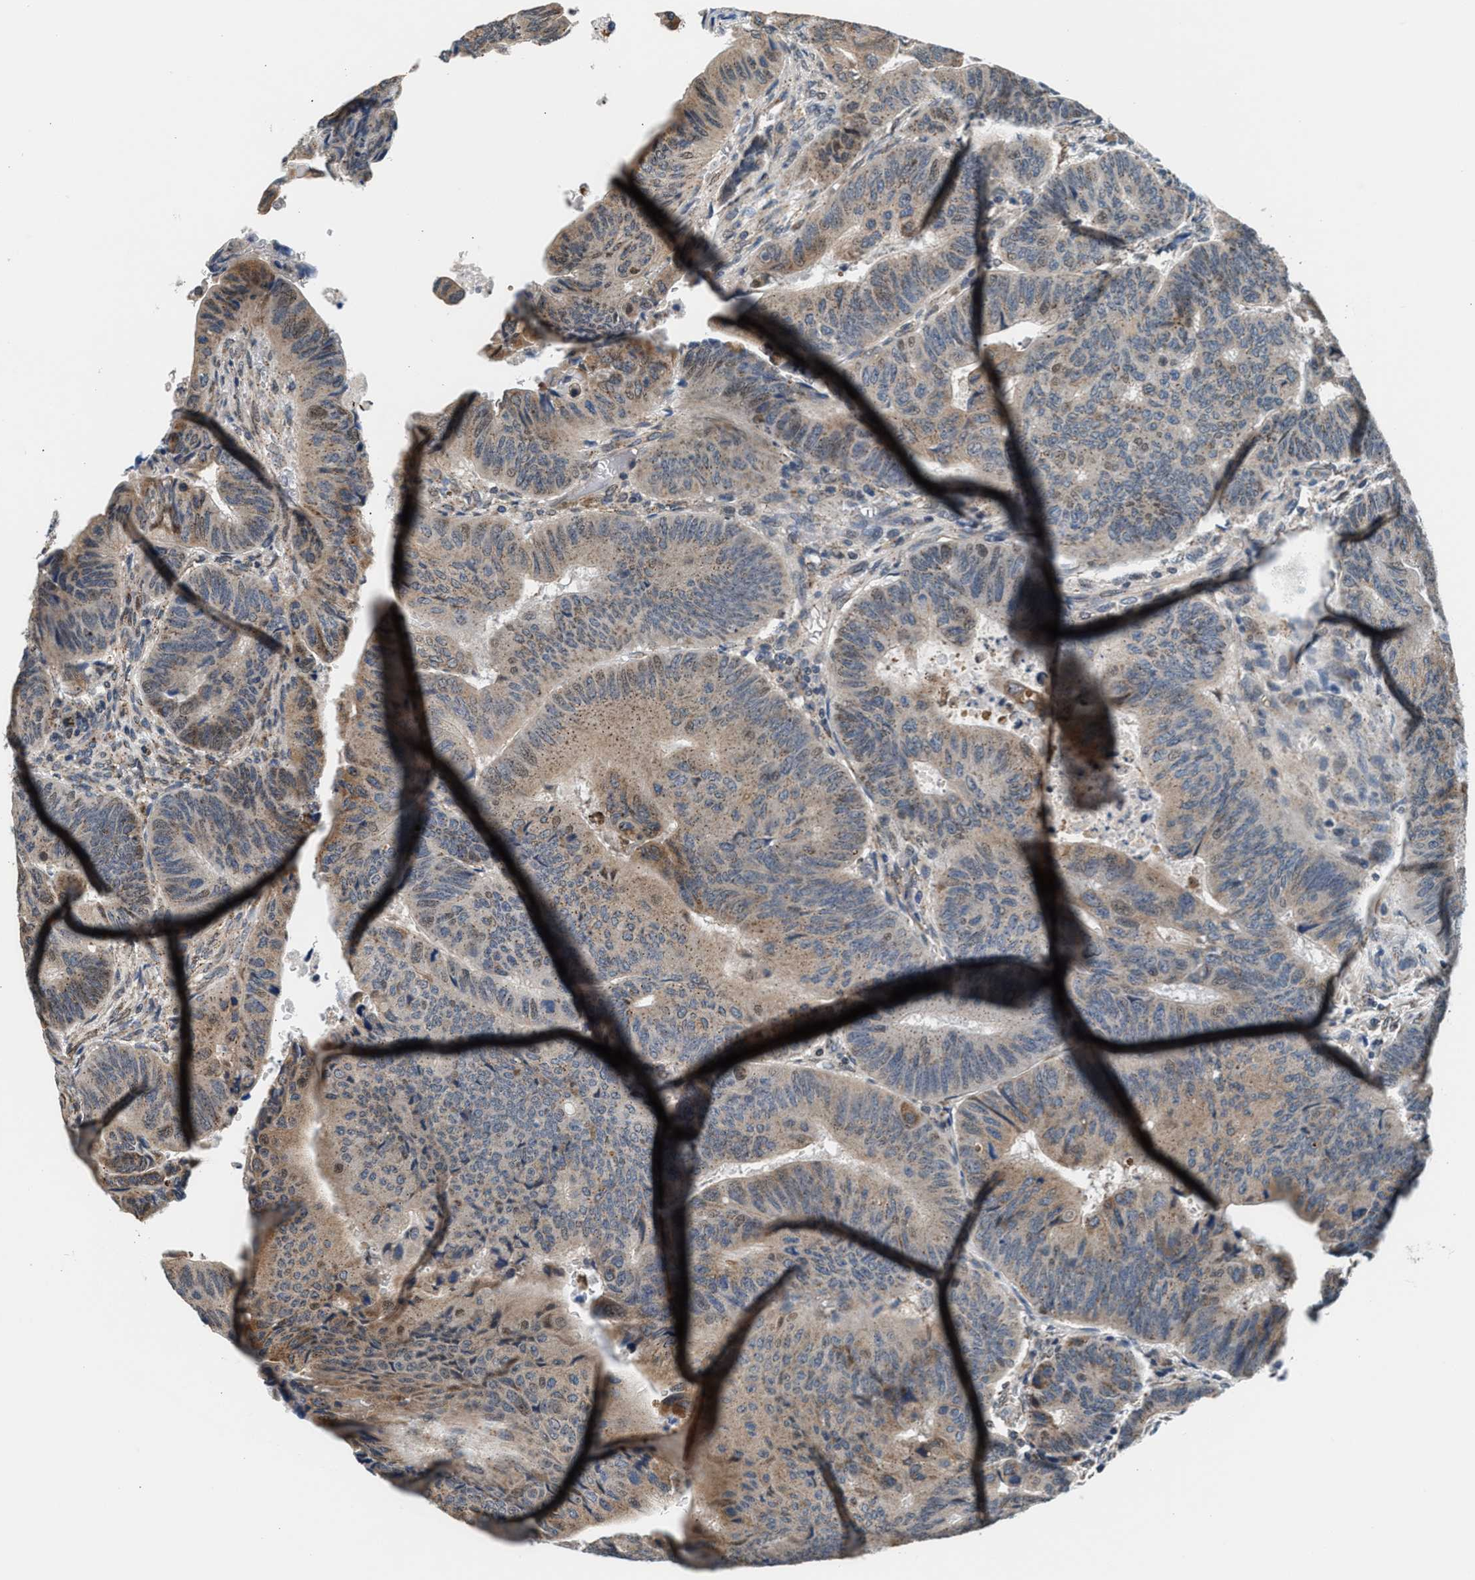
{"staining": {"intensity": "weak", "quantity": ">75%", "location": "cytoplasmic/membranous"}, "tissue": "colorectal cancer", "cell_type": "Tumor cells", "image_type": "cancer", "snomed": [{"axis": "morphology", "description": "Normal tissue, NOS"}, {"axis": "morphology", "description": "Adenocarcinoma, NOS"}, {"axis": "topography", "description": "Rectum"}, {"axis": "topography", "description": "Peripheral nerve tissue"}], "caption": "Immunohistochemistry (IHC) photomicrograph of human colorectal adenocarcinoma stained for a protein (brown), which displays low levels of weak cytoplasmic/membranous positivity in about >75% of tumor cells.", "gene": "KCNMB2", "patient": {"sex": "male", "age": 92}}